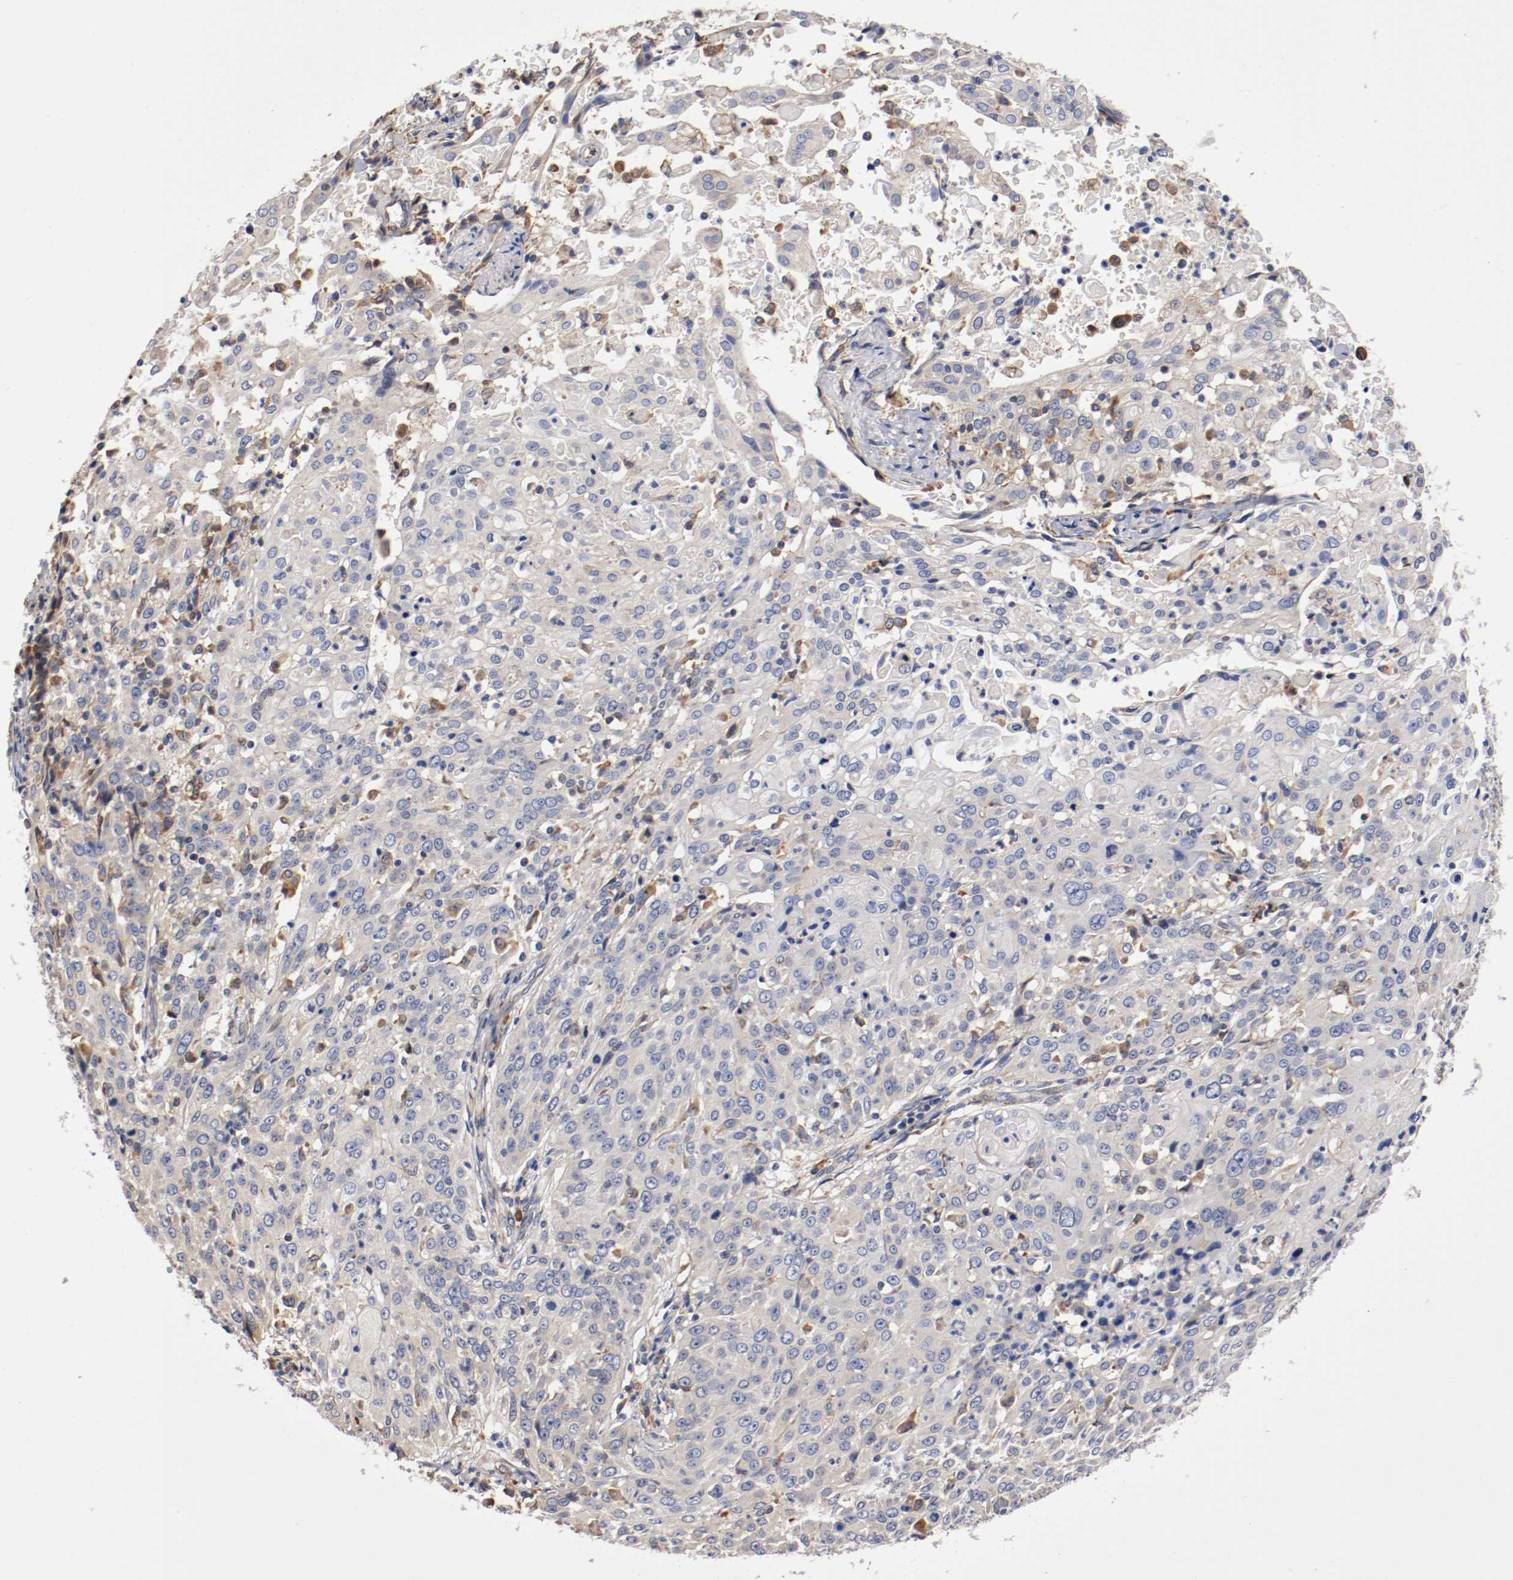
{"staining": {"intensity": "weak", "quantity": ">75%", "location": "cytoplasmic/membranous"}, "tissue": "cervical cancer", "cell_type": "Tumor cells", "image_type": "cancer", "snomed": [{"axis": "morphology", "description": "Squamous cell carcinoma, NOS"}, {"axis": "topography", "description": "Cervix"}], "caption": "Weak cytoplasmic/membranous positivity for a protein is appreciated in approximately >75% of tumor cells of squamous cell carcinoma (cervical) using immunohistochemistry.", "gene": "TNFSF13", "patient": {"sex": "female", "age": 39}}